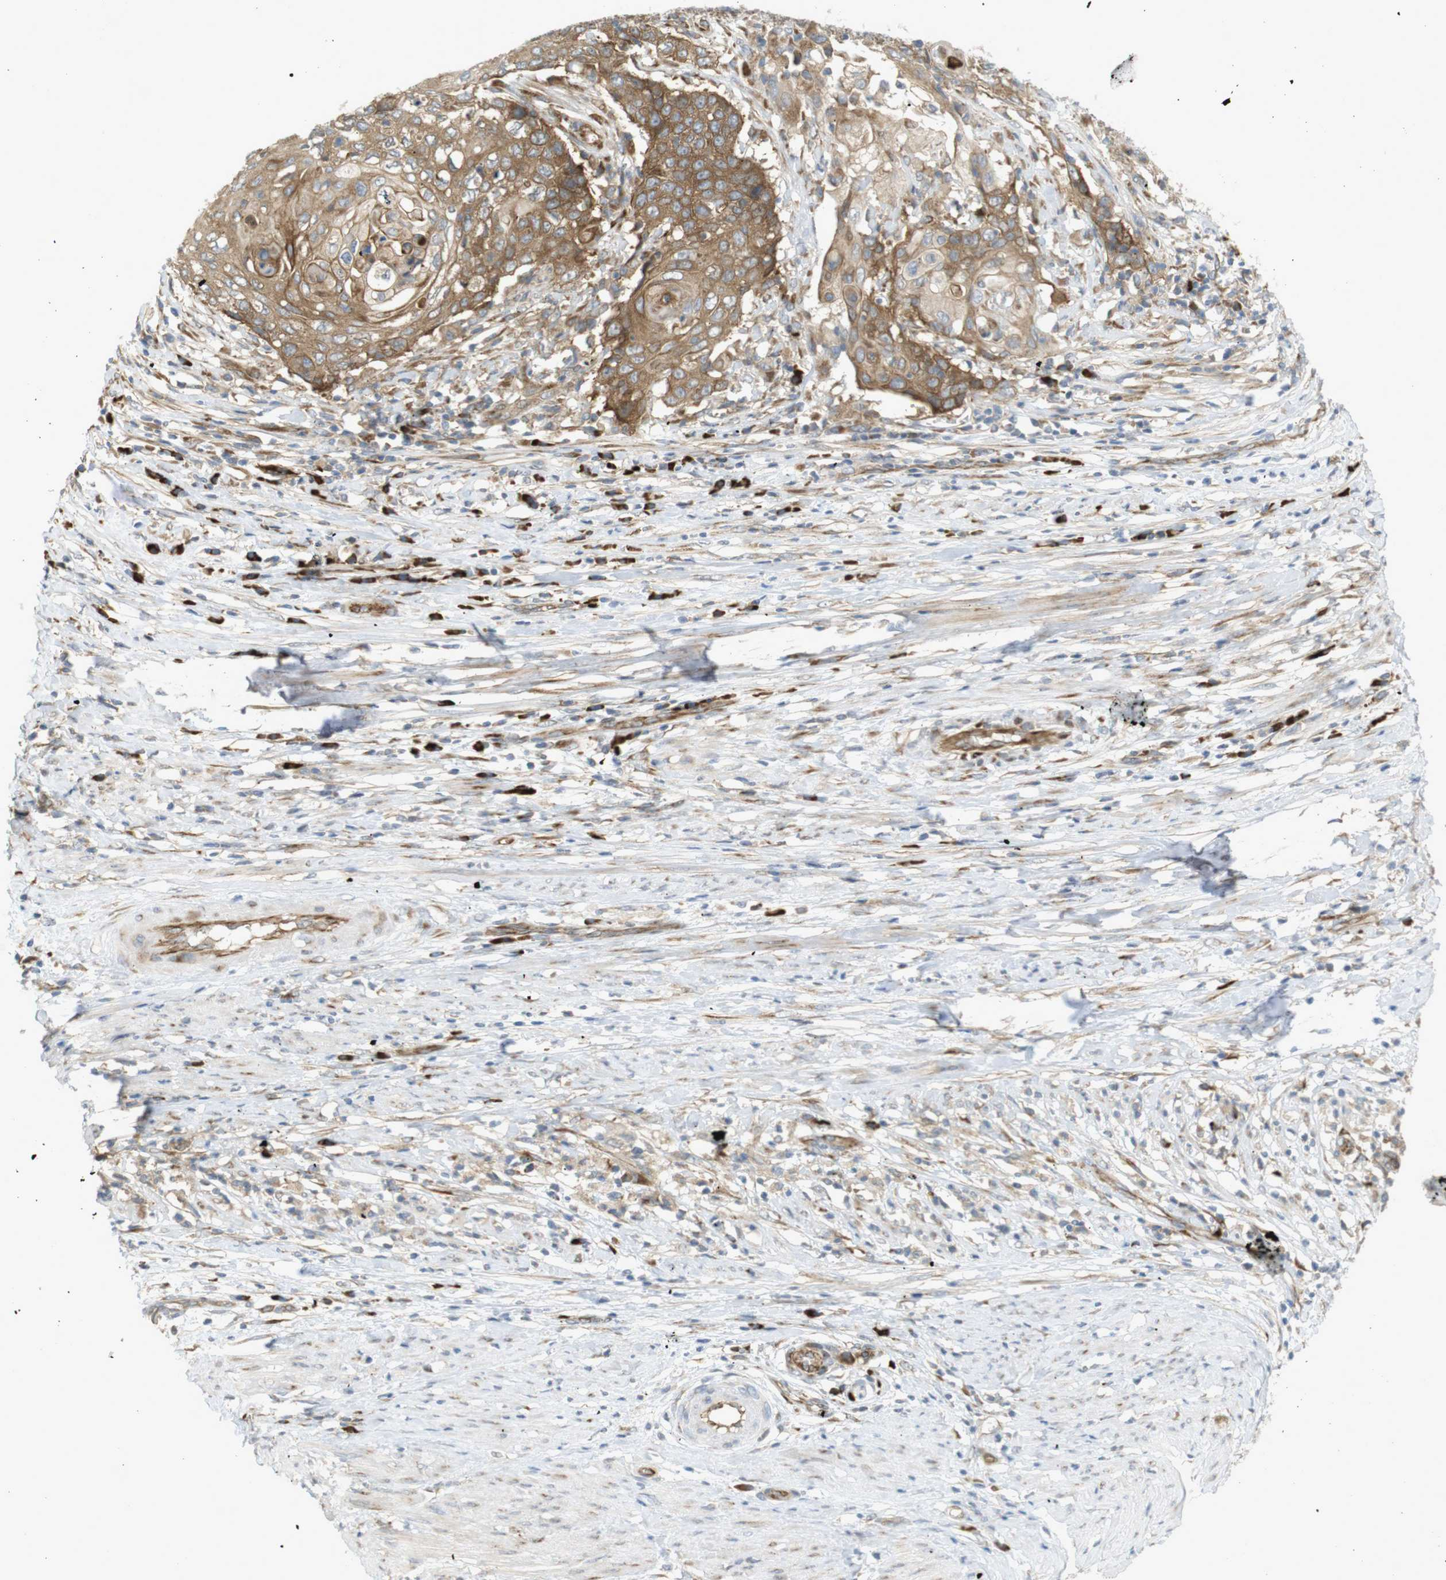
{"staining": {"intensity": "moderate", "quantity": ">75%", "location": "cytoplasmic/membranous"}, "tissue": "cervical cancer", "cell_type": "Tumor cells", "image_type": "cancer", "snomed": [{"axis": "morphology", "description": "Squamous cell carcinoma, NOS"}, {"axis": "topography", "description": "Cervix"}], "caption": "Approximately >75% of tumor cells in human cervical cancer reveal moderate cytoplasmic/membranous protein expression as visualized by brown immunohistochemical staining.", "gene": "GJC3", "patient": {"sex": "female", "age": 39}}